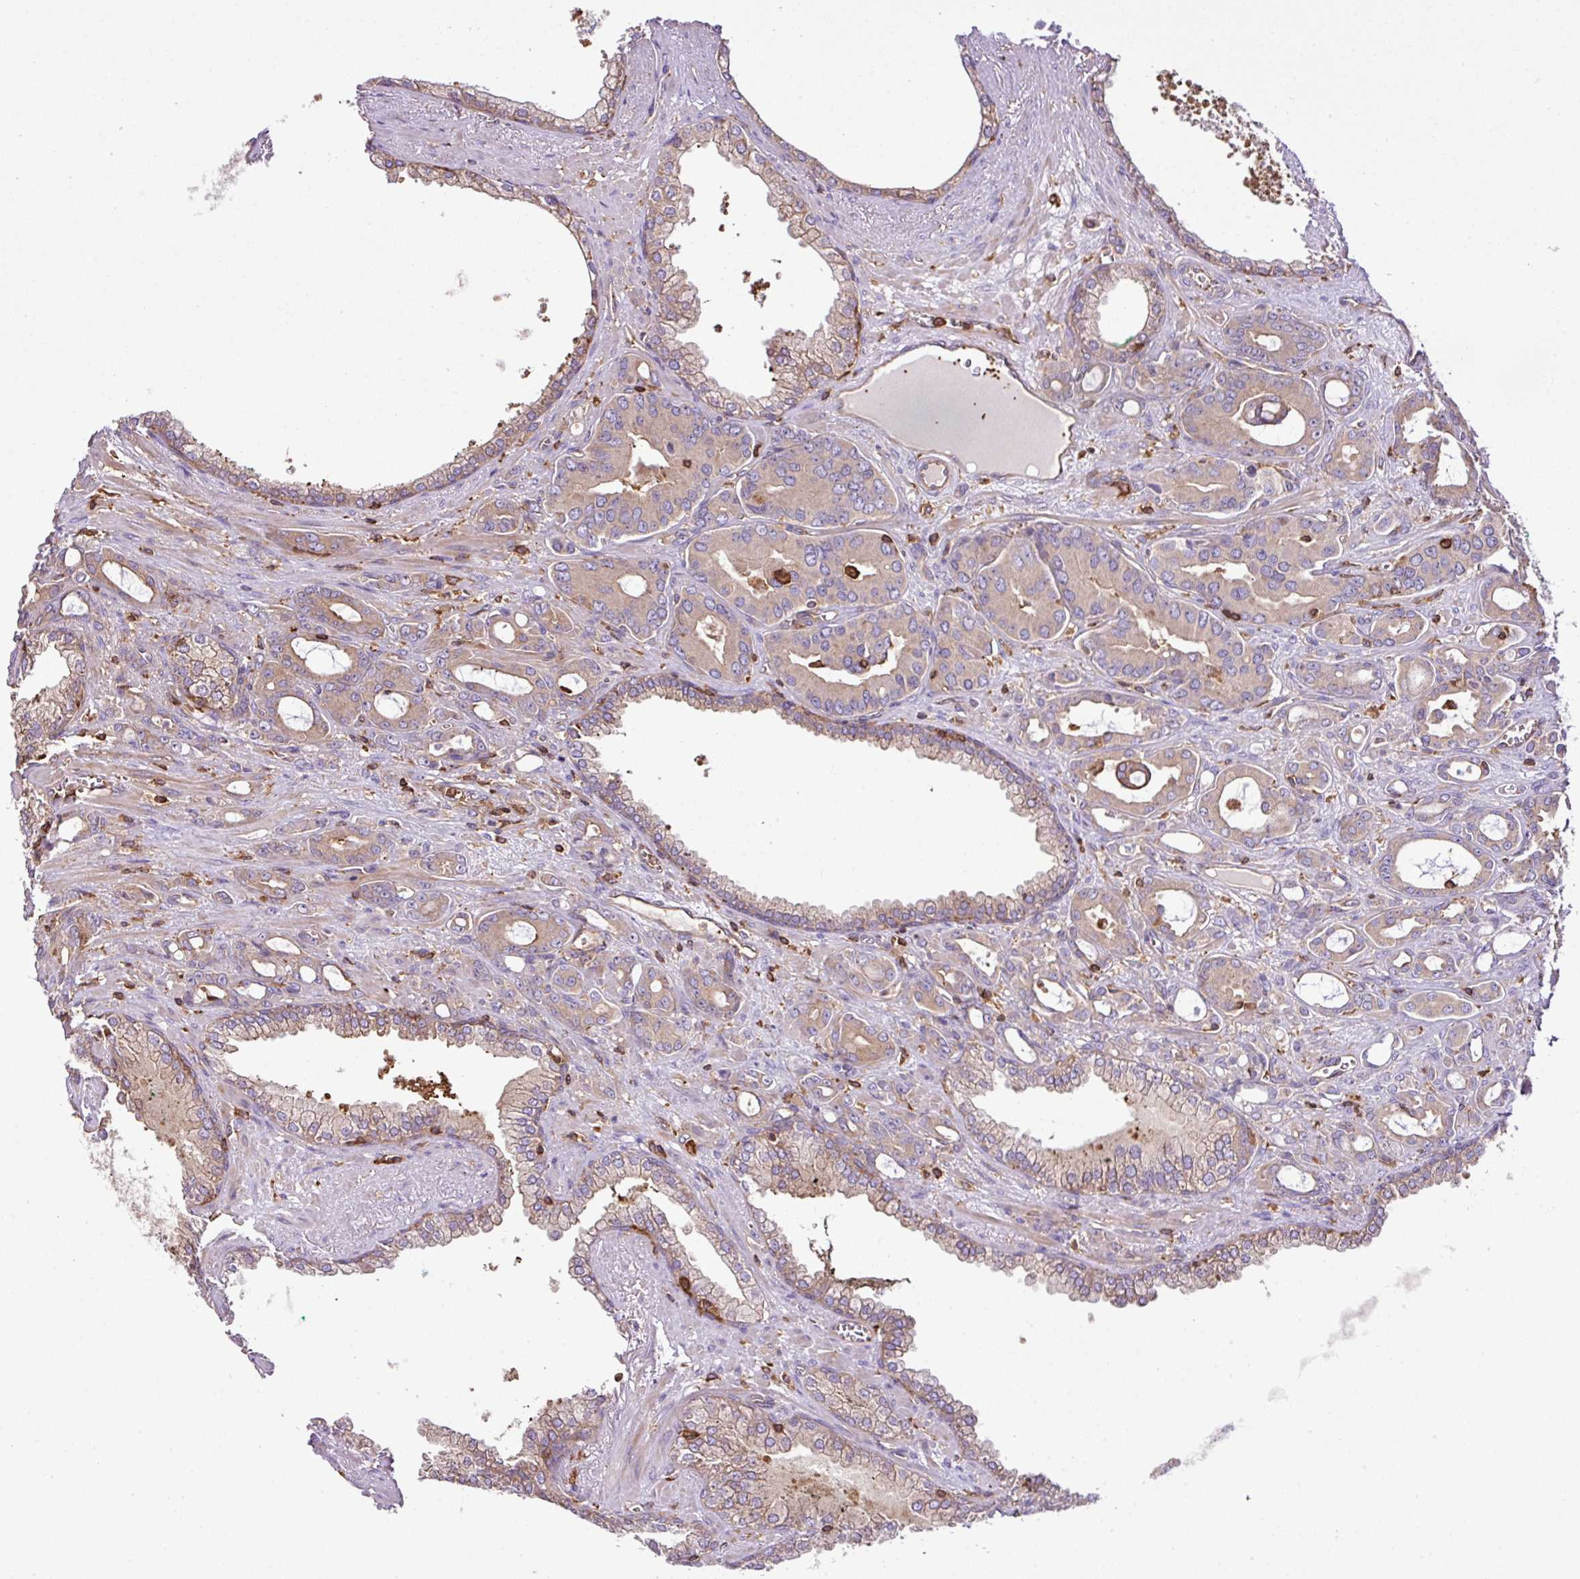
{"staining": {"intensity": "weak", "quantity": ">75%", "location": "cytoplasmic/membranous"}, "tissue": "prostate cancer", "cell_type": "Tumor cells", "image_type": "cancer", "snomed": [{"axis": "morphology", "description": "Adenocarcinoma, High grade"}, {"axis": "topography", "description": "Prostate"}], "caption": "A histopathology image showing weak cytoplasmic/membranous positivity in about >75% of tumor cells in prostate adenocarcinoma (high-grade), as visualized by brown immunohistochemical staining.", "gene": "PGAP6", "patient": {"sex": "male", "age": 72}}